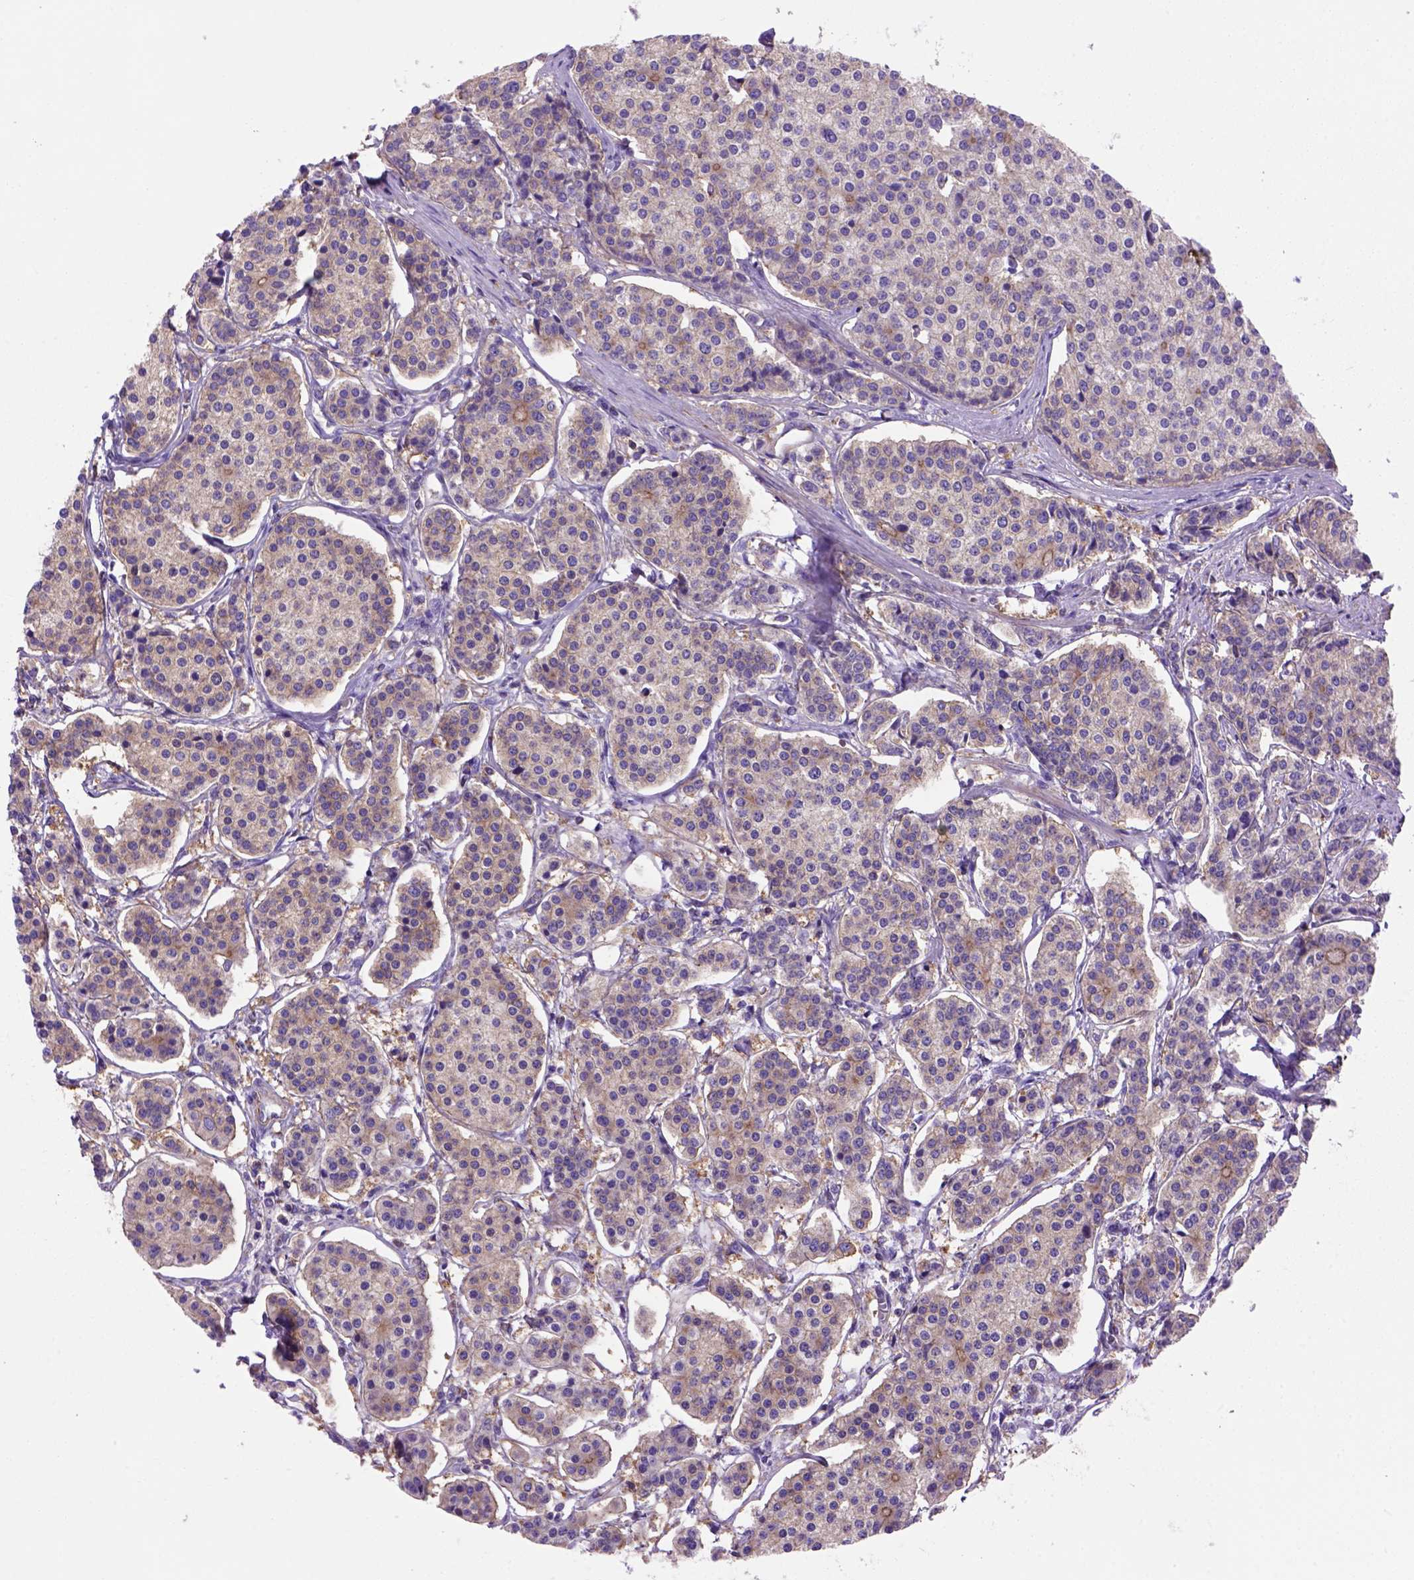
{"staining": {"intensity": "moderate", "quantity": "<25%", "location": "cytoplasmic/membranous"}, "tissue": "carcinoid", "cell_type": "Tumor cells", "image_type": "cancer", "snomed": [{"axis": "morphology", "description": "Carcinoid, malignant, NOS"}, {"axis": "topography", "description": "Small intestine"}], "caption": "Protein expression analysis of malignant carcinoid exhibits moderate cytoplasmic/membranous staining in approximately <25% of tumor cells. The staining was performed using DAB (3,3'-diaminobenzidine) to visualize the protein expression in brown, while the nuclei were stained in blue with hematoxylin (Magnification: 20x).", "gene": "PEX12", "patient": {"sex": "female", "age": 65}}